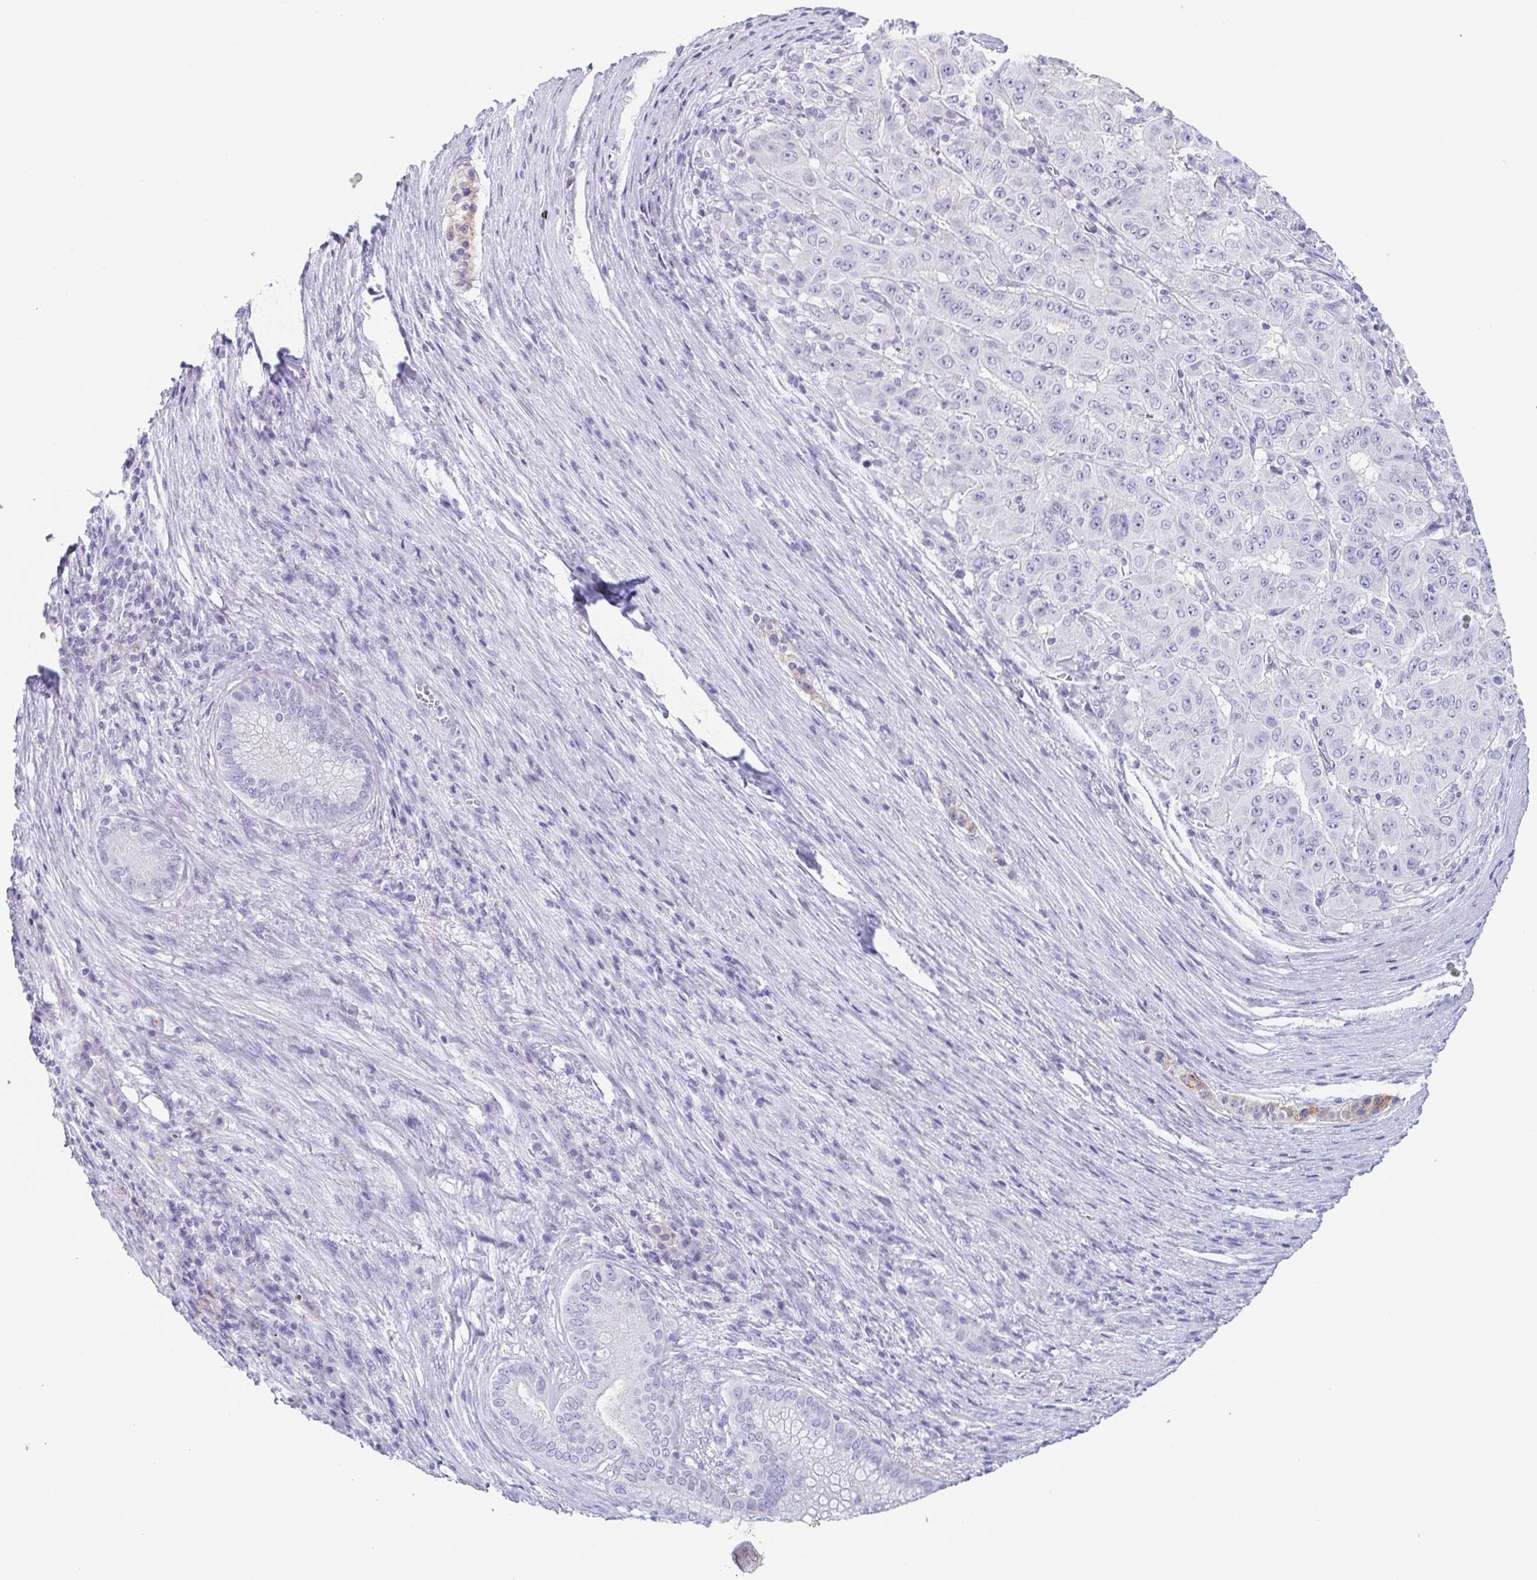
{"staining": {"intensity": "negative", "quantity": "none", "location": "none"}, "tissue": "pancreatic cancer", "cell_type": "Tumor cells", "image_type": "cancer", "snomed": [{"axis": "morphology", "description": "Adenocarcinoma, NOS"}, {"axis": "topography", "description": "Pancreas"}], "caption": "Immunohistochemistry (IHC) histopathology image of human pancreatic adenocarcinoma stained for a protein (brown), which shows no positivity in tumor cells.", "gene": "TAGLN3", "patient": {"sex": "male", "age": 63}}